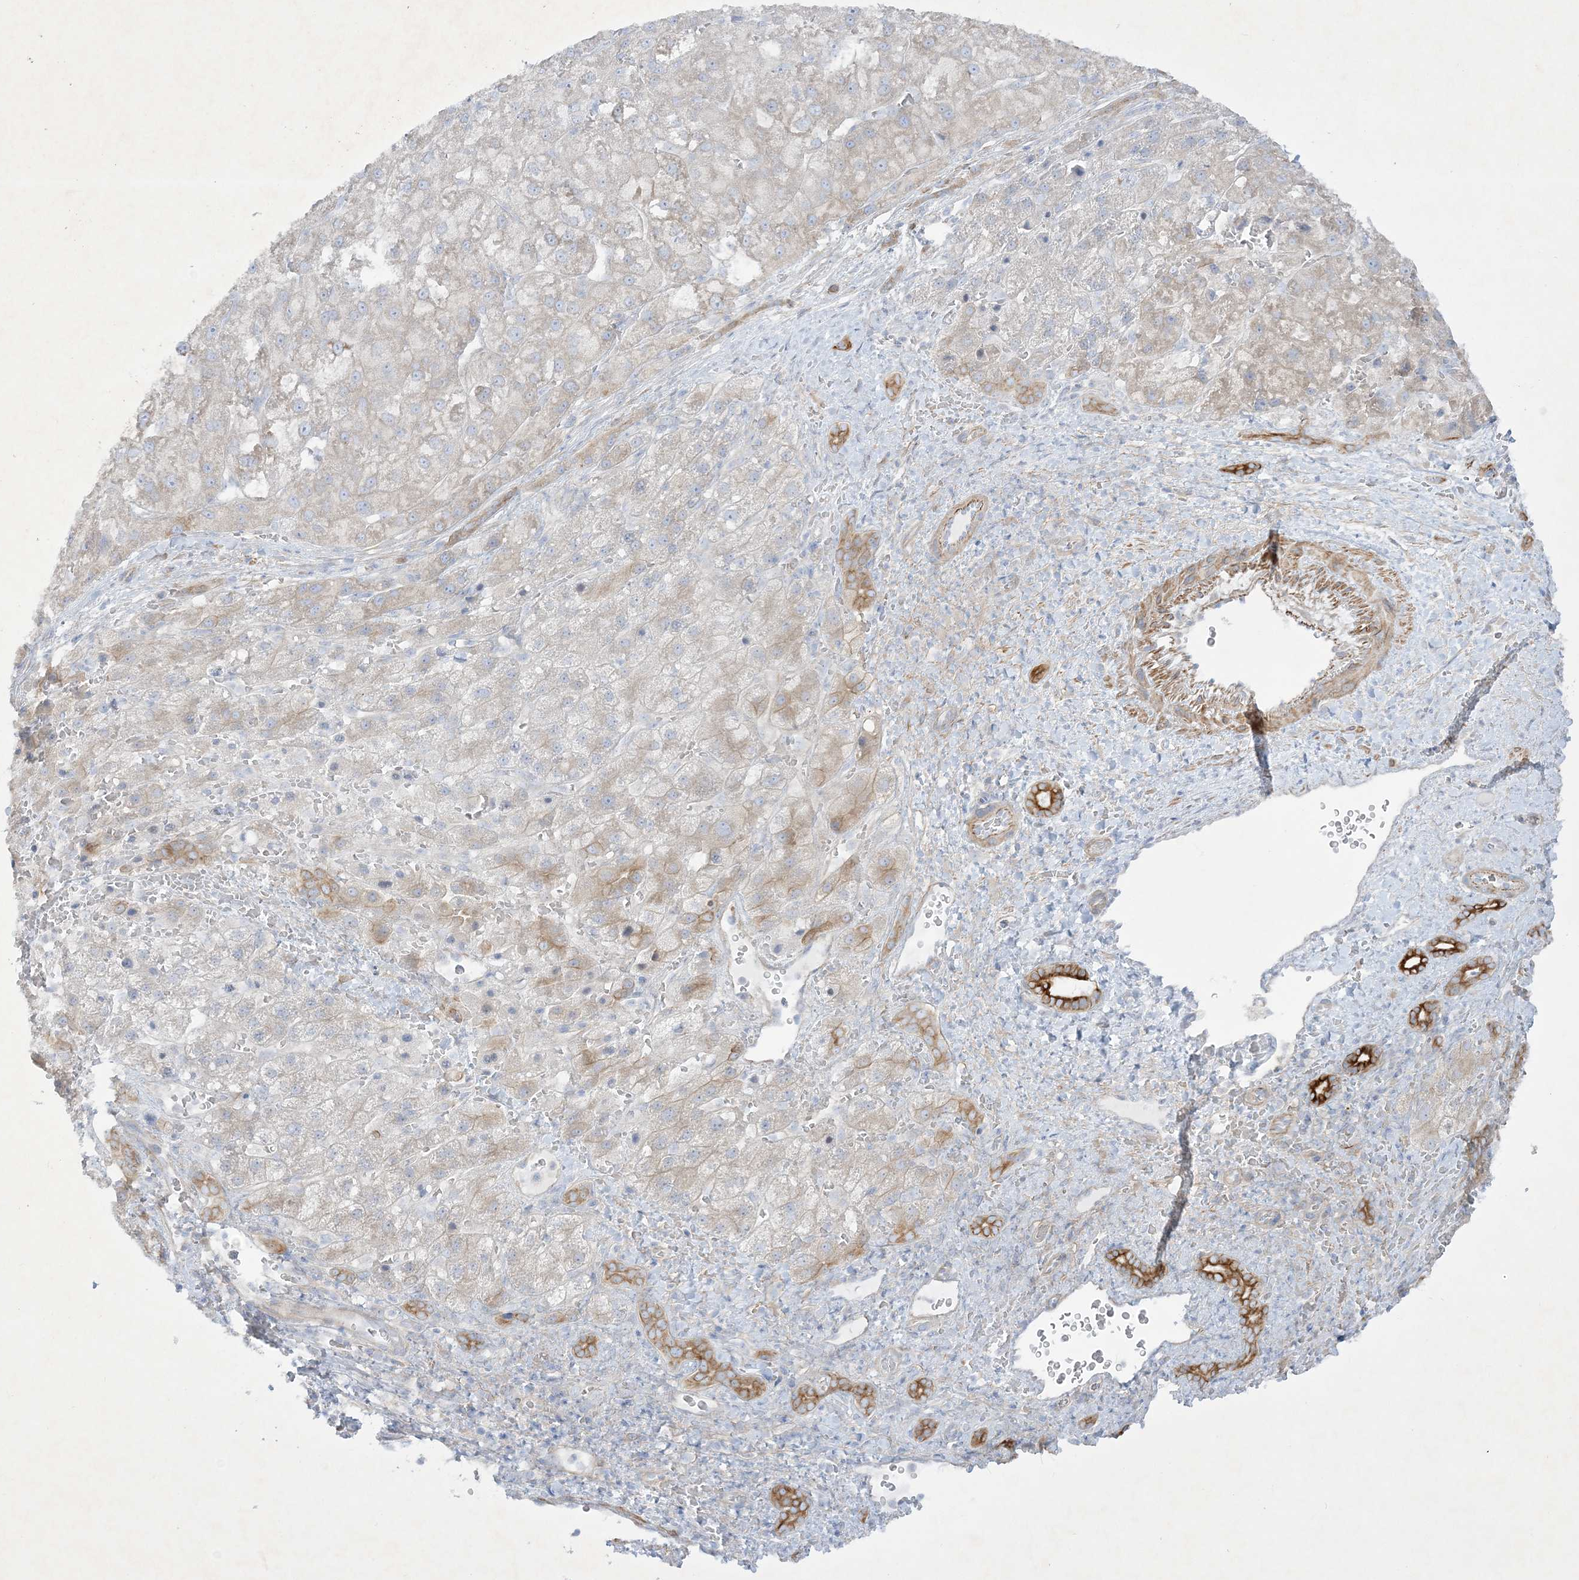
{"staining": {"intensity": "moderate", "quantity": "<25%", "location": "cytoplasmic/membranous"}, "tissue": "liver cancer", "cell_type": "Tumor cells", "image_type": "cancer", "snomed": [{"axis": "morphology", "description": "Carcinoma, Hepatocellular, NOS"}, {"axis": "topography", "description": "Liver"}], "caption": "Protein staining demonstrates moderate cytoplasmic/membranous expression in approximately <25% of tumor cells in hepatocellular carcinoma (liver). Nuclei are stained in blue.", "gene": "FARSB", "patient": {"sex": "male", "age": 57}}